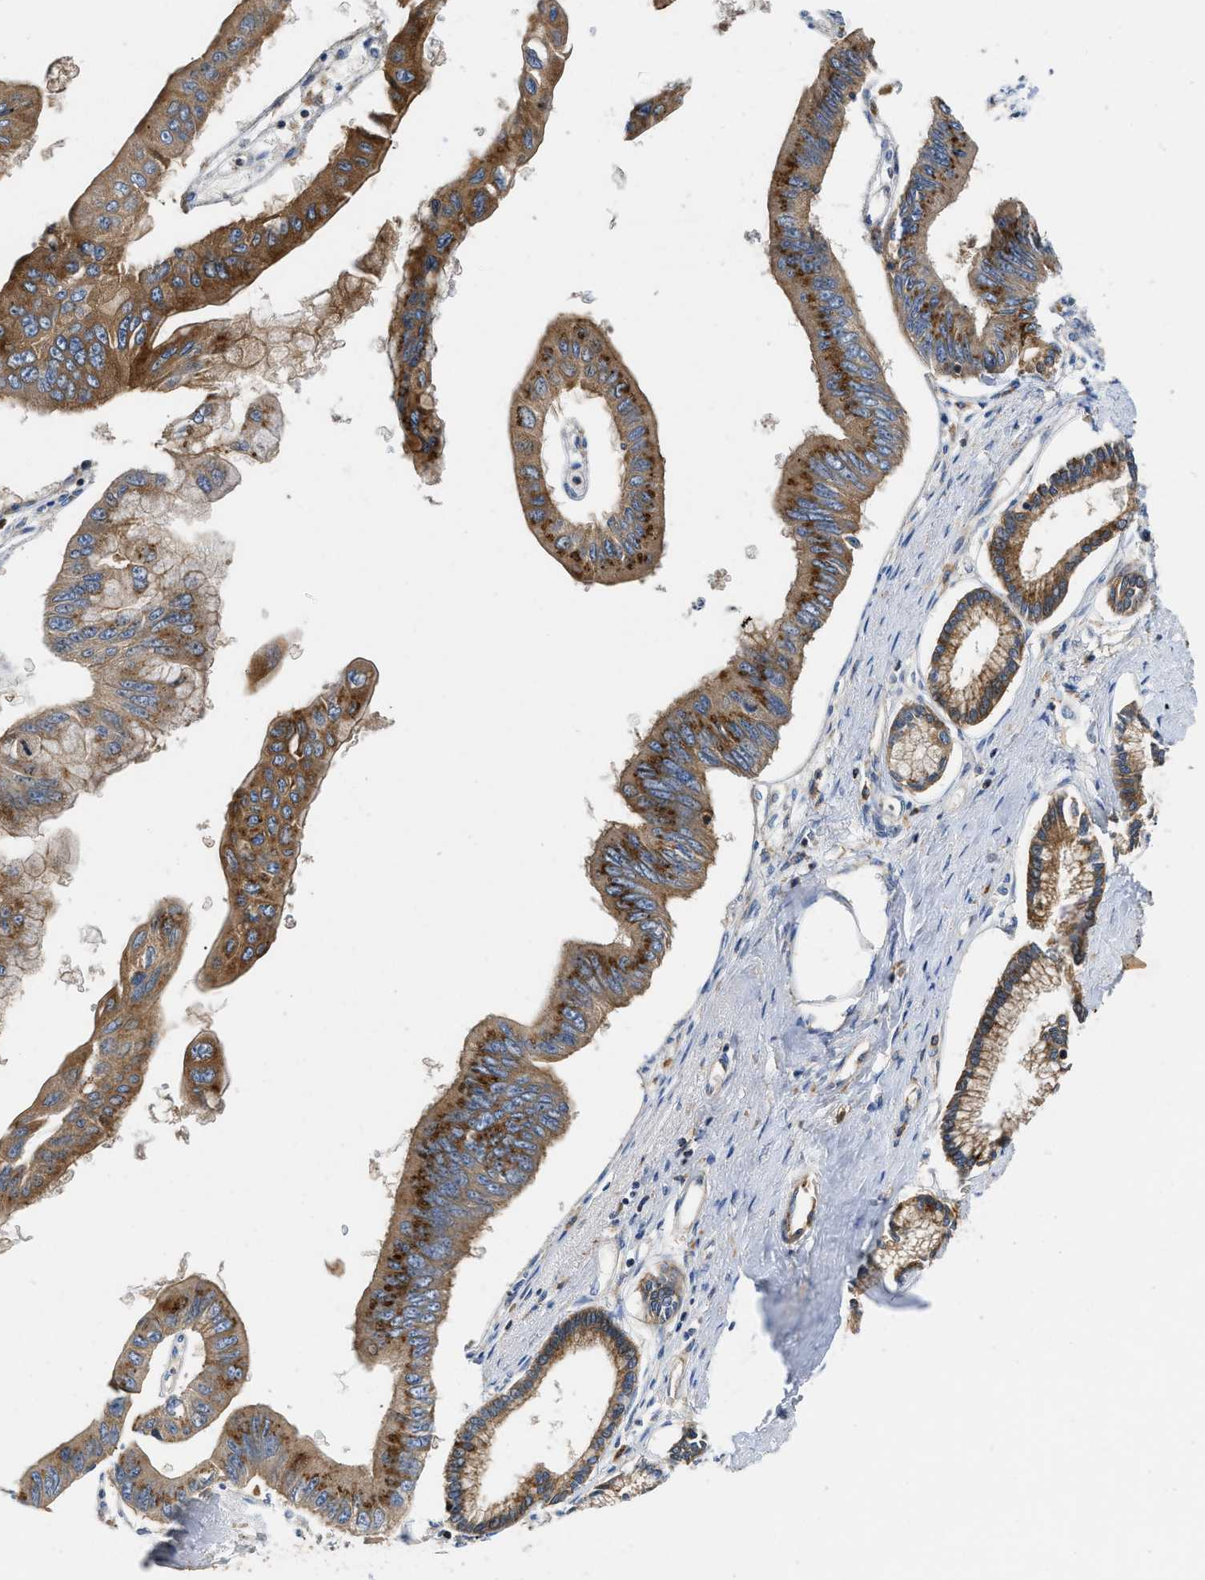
{"staining": {"intensity": "strong", "quantity": ">75%", "location": "cytoplasmic/membranous"}, "tissue": "pancreatic cancer", "cell_type": "Tumor cells", "image_type": "cancer", "snomed": [{"axis": "morphology", "description": "Adenocarcinoma, NOS"}, {"axis": "topography", "description": "Pancreas"}], "caption": "Pancreatic cancer tissue demonstrates strong cytoplasmic/membranous expression in approximately >75% of tumor cells, visualized by immunohistochemistry.", "gene": "ENPP4", "patient": {"sex": "female", "age": 77}}